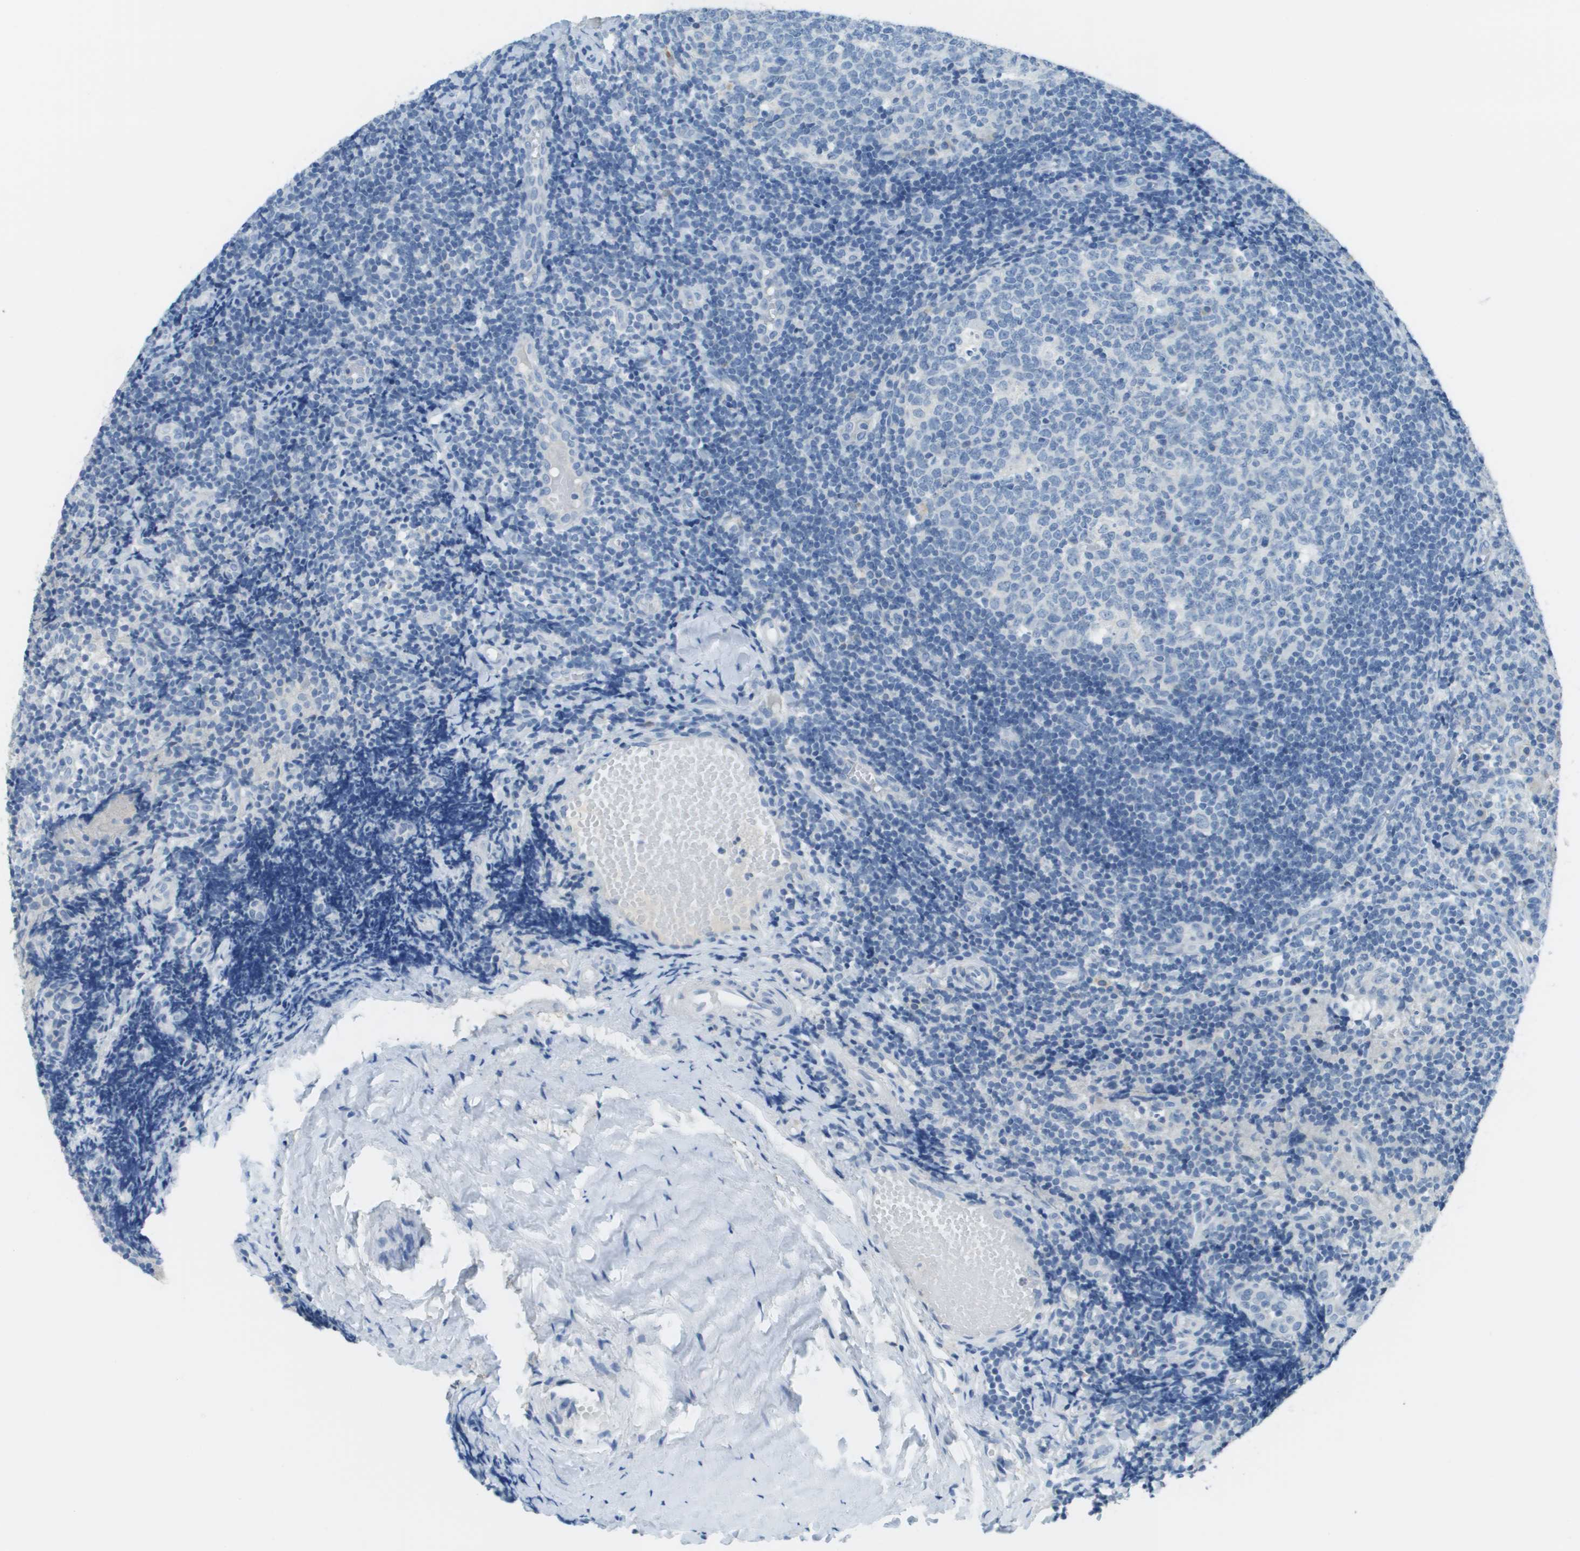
{"staining": {"intensity": "negative", "quantity": "none", "location": "none"}, "tissue": "tonsil", "cell_type": "Germinal center cells", "image_type": "normal", "snomed": [{"axis": "morphology", "description": "Normal tissue, NOS"}, {"axis": "topography", "description": "Tonsil"}], "caption": "DAB immunohistochemical staining of normal tonsil demonstrates no significant expression in germinal center cells.", "gene": "PTGDR2", "patient": {"sex": "female", "age": 19}}